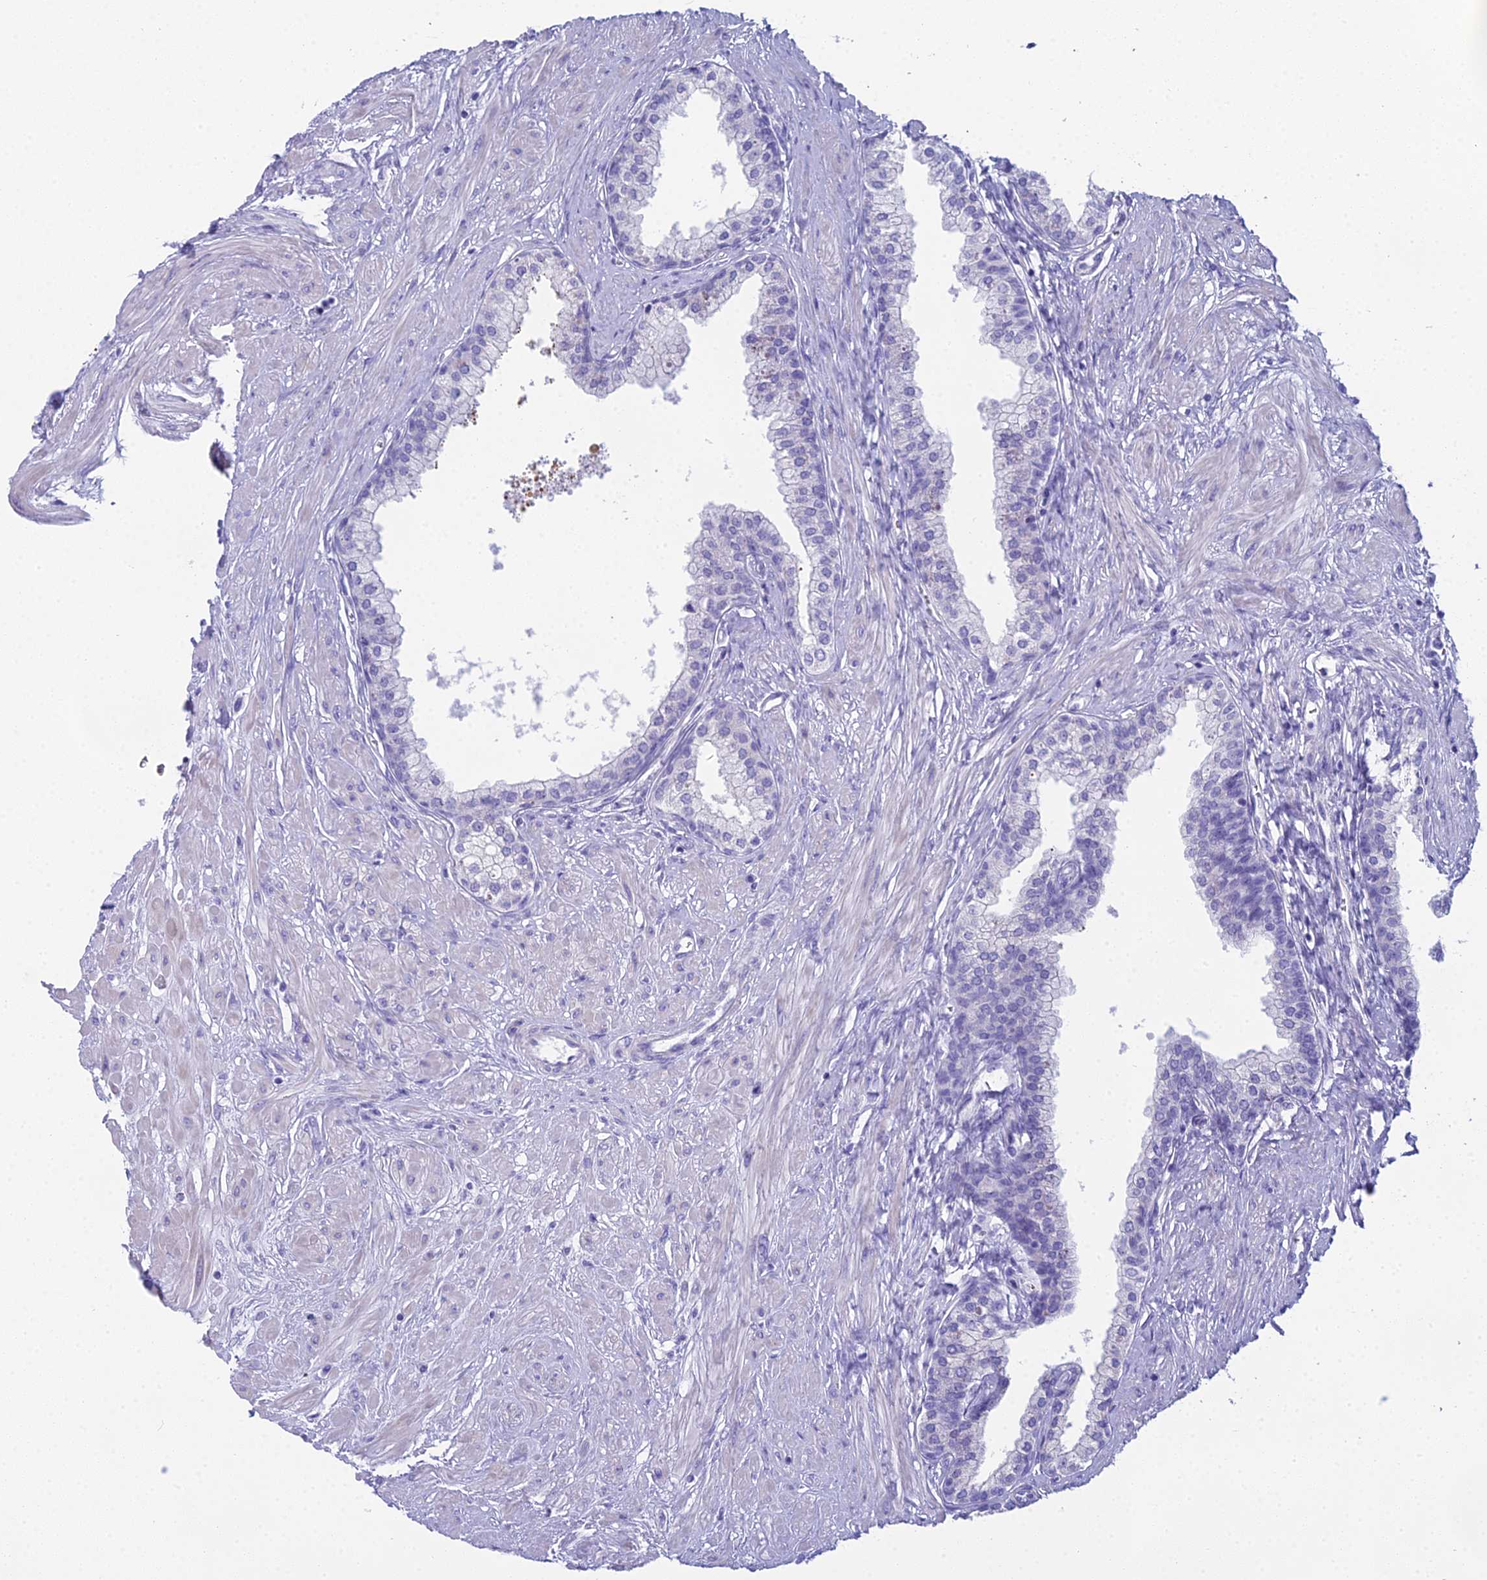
{"staining": {"intensity": "negative", "quantity": "none", "location": "none"}, "tissue": "prostate", "cell_type": "Glandular cells", "image_type": "normal", "snomed": [{"axis": "morphology", "description": "Normal tissue, NOS"}, {"axis": "topography", "description": "Prostate"}], "caption": "IHC of normal prostate displays no positivity in glandular cells.", "gene": "UNC80", "patient": {"sex": "male", "age": 60}}